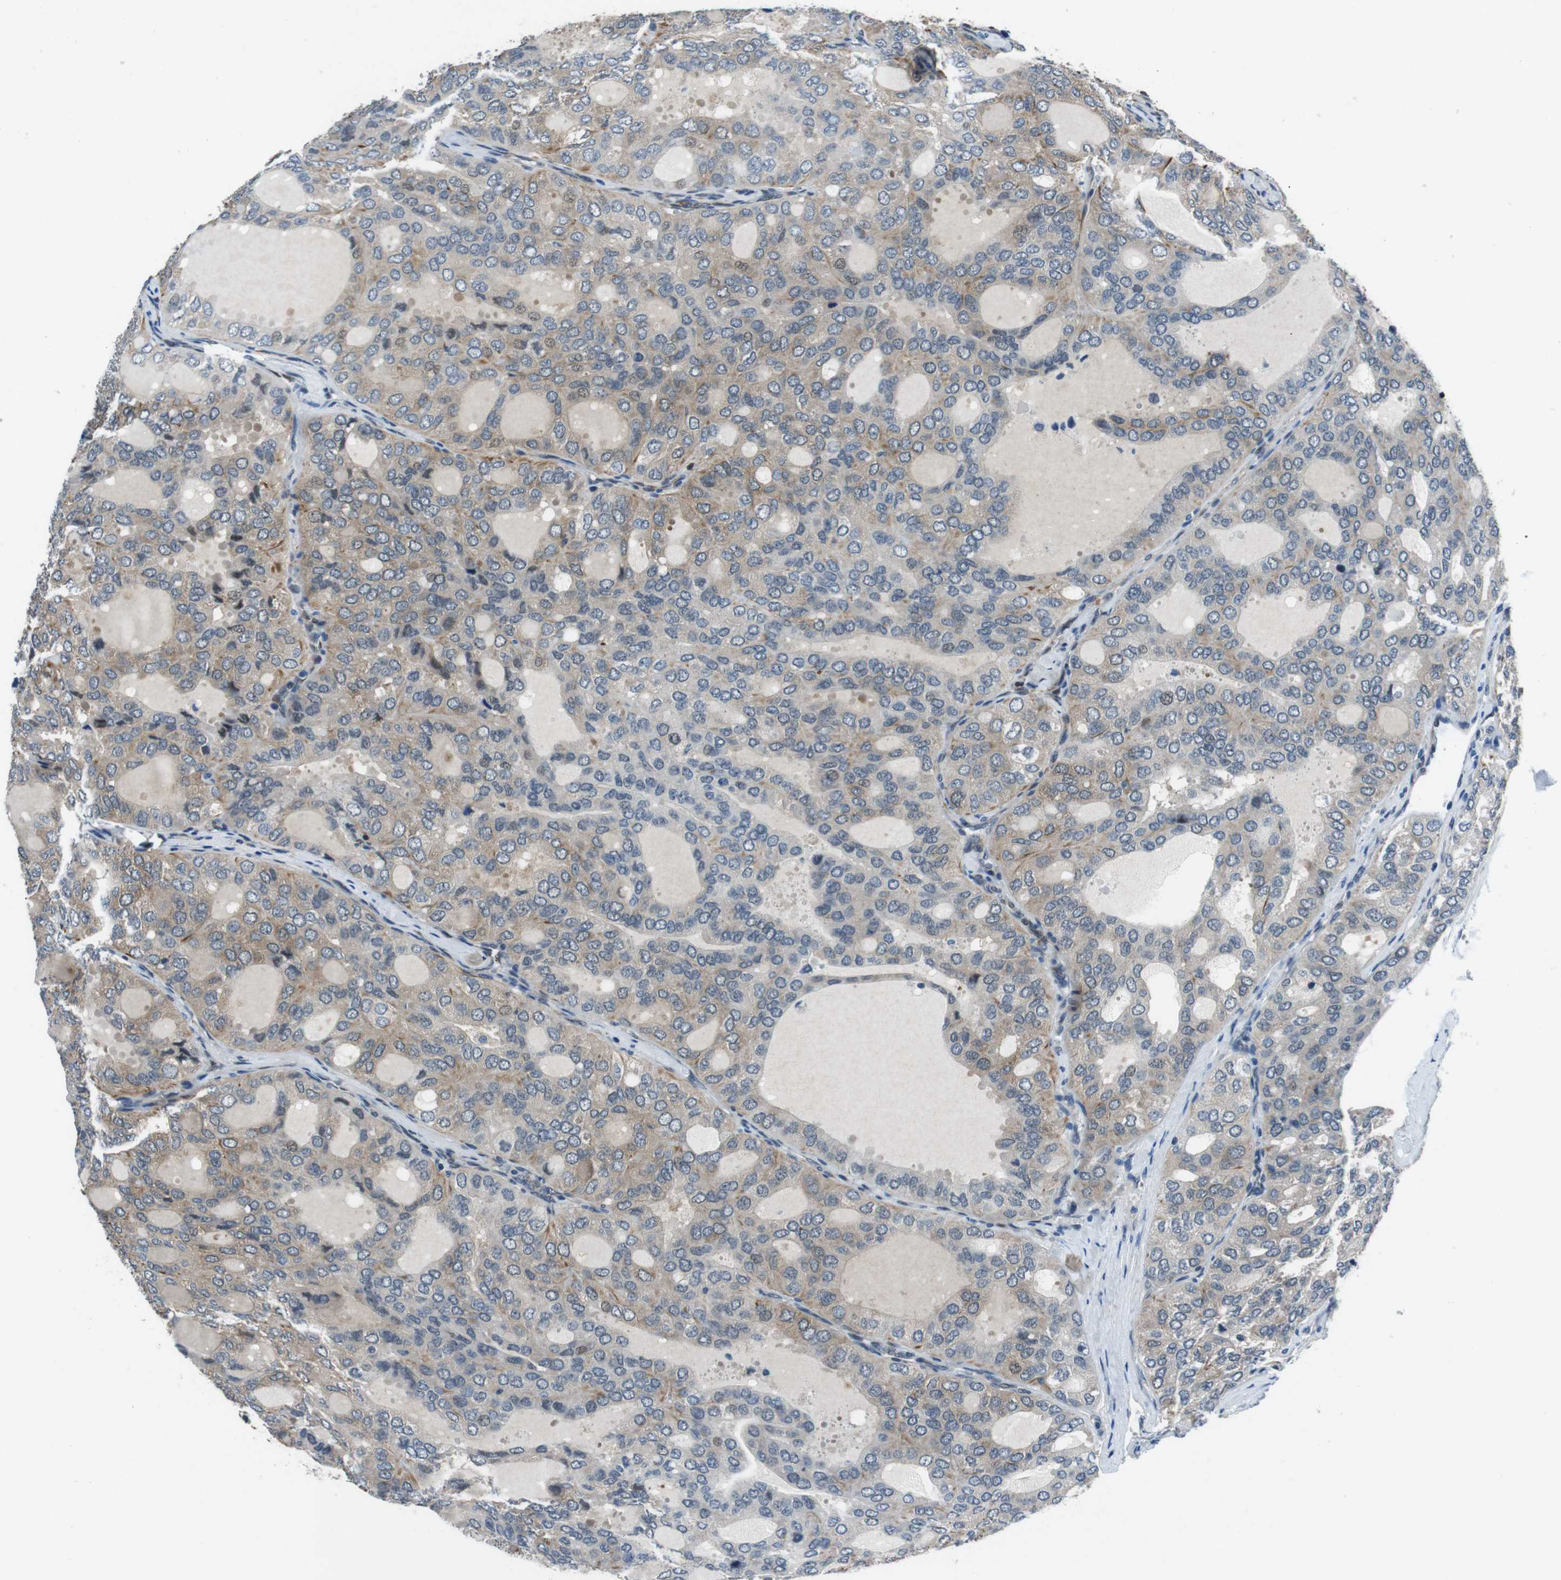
{"staining": {"intensity": "weak", "quantity": "<25%", "location": "cytoplasmic/membranous"}, "tissue": "thyroid cancer", "cell_type": "Tumor cells", "image_type": "cancer", "snomed": [{"axis": "morphology", "description": "Follicular adenoma carcinoma, NOS"}, {"axis": "topography", "description": "Thyroid gland"}], "caption": "Thyroid follicular adenoma carcinoma was stained to show a protein in brown. There is no significant staining in tumor cells. (DAB immunohistochemistry, high magnification).", "gene": "LRRC49", "patient": {"sex": "male", "age": 75}}